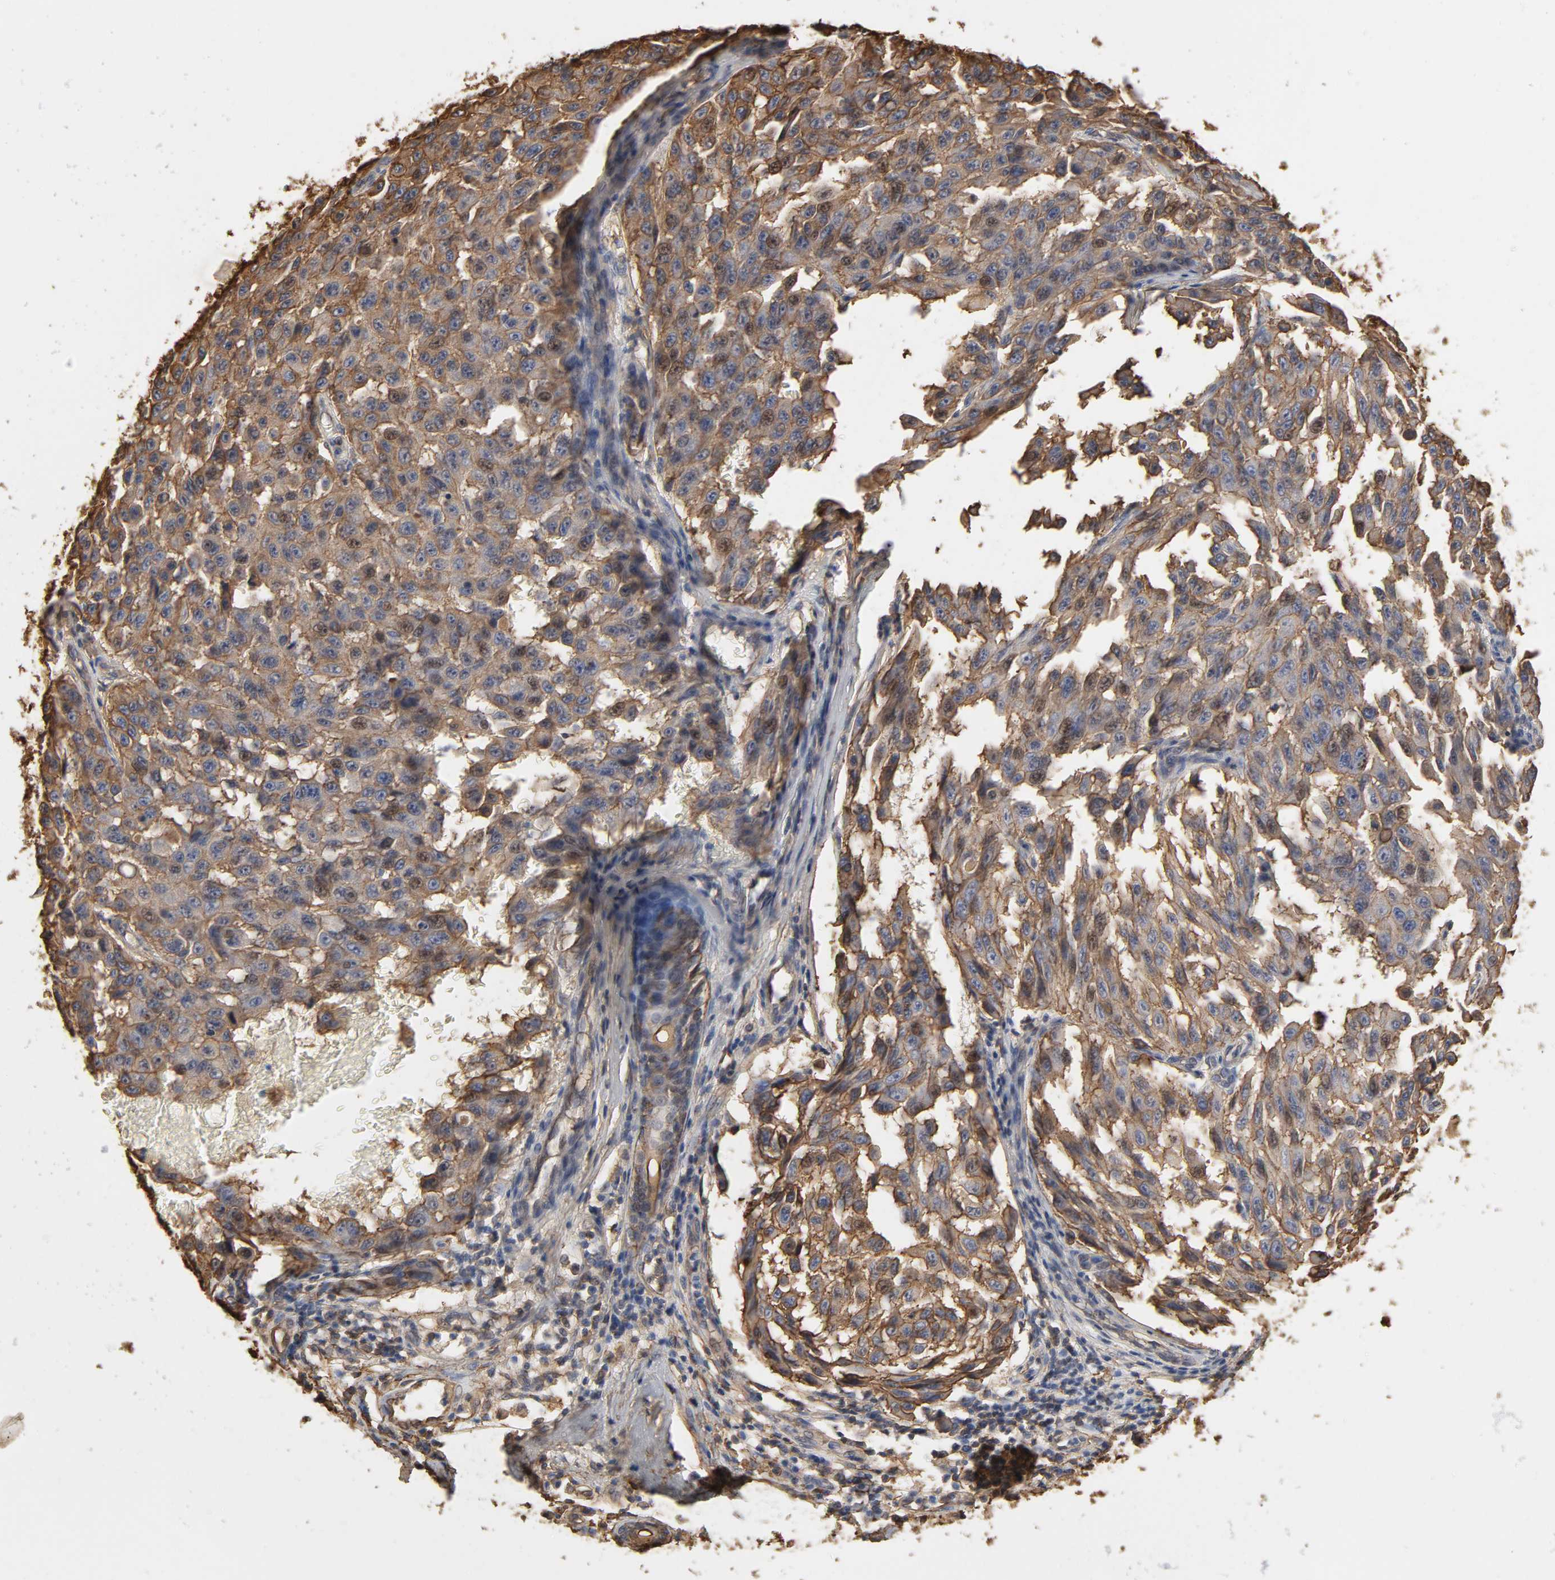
{"staining": {"intensity": "moderate", "quantity": ">75%", "location": "cytoplasmic/membranous,nuclear"}, "tissue": "melanoma", "cell_type": "Tumor cells", "image_type": "cancer", "snomed": [{"axis": "morphology", "description": "Malignant melanoma, NOS"}, {"axis": "topography", "description": "Skin"}], "caption": "Melanoma was stained to show a protein in brown. There is medium levels of moderate cytoplasmic/membranous and nuclear positivity in about >75% of tumor cells.", "gene": "ANXA2", "patient": {"sex": "male", "age": 30}}